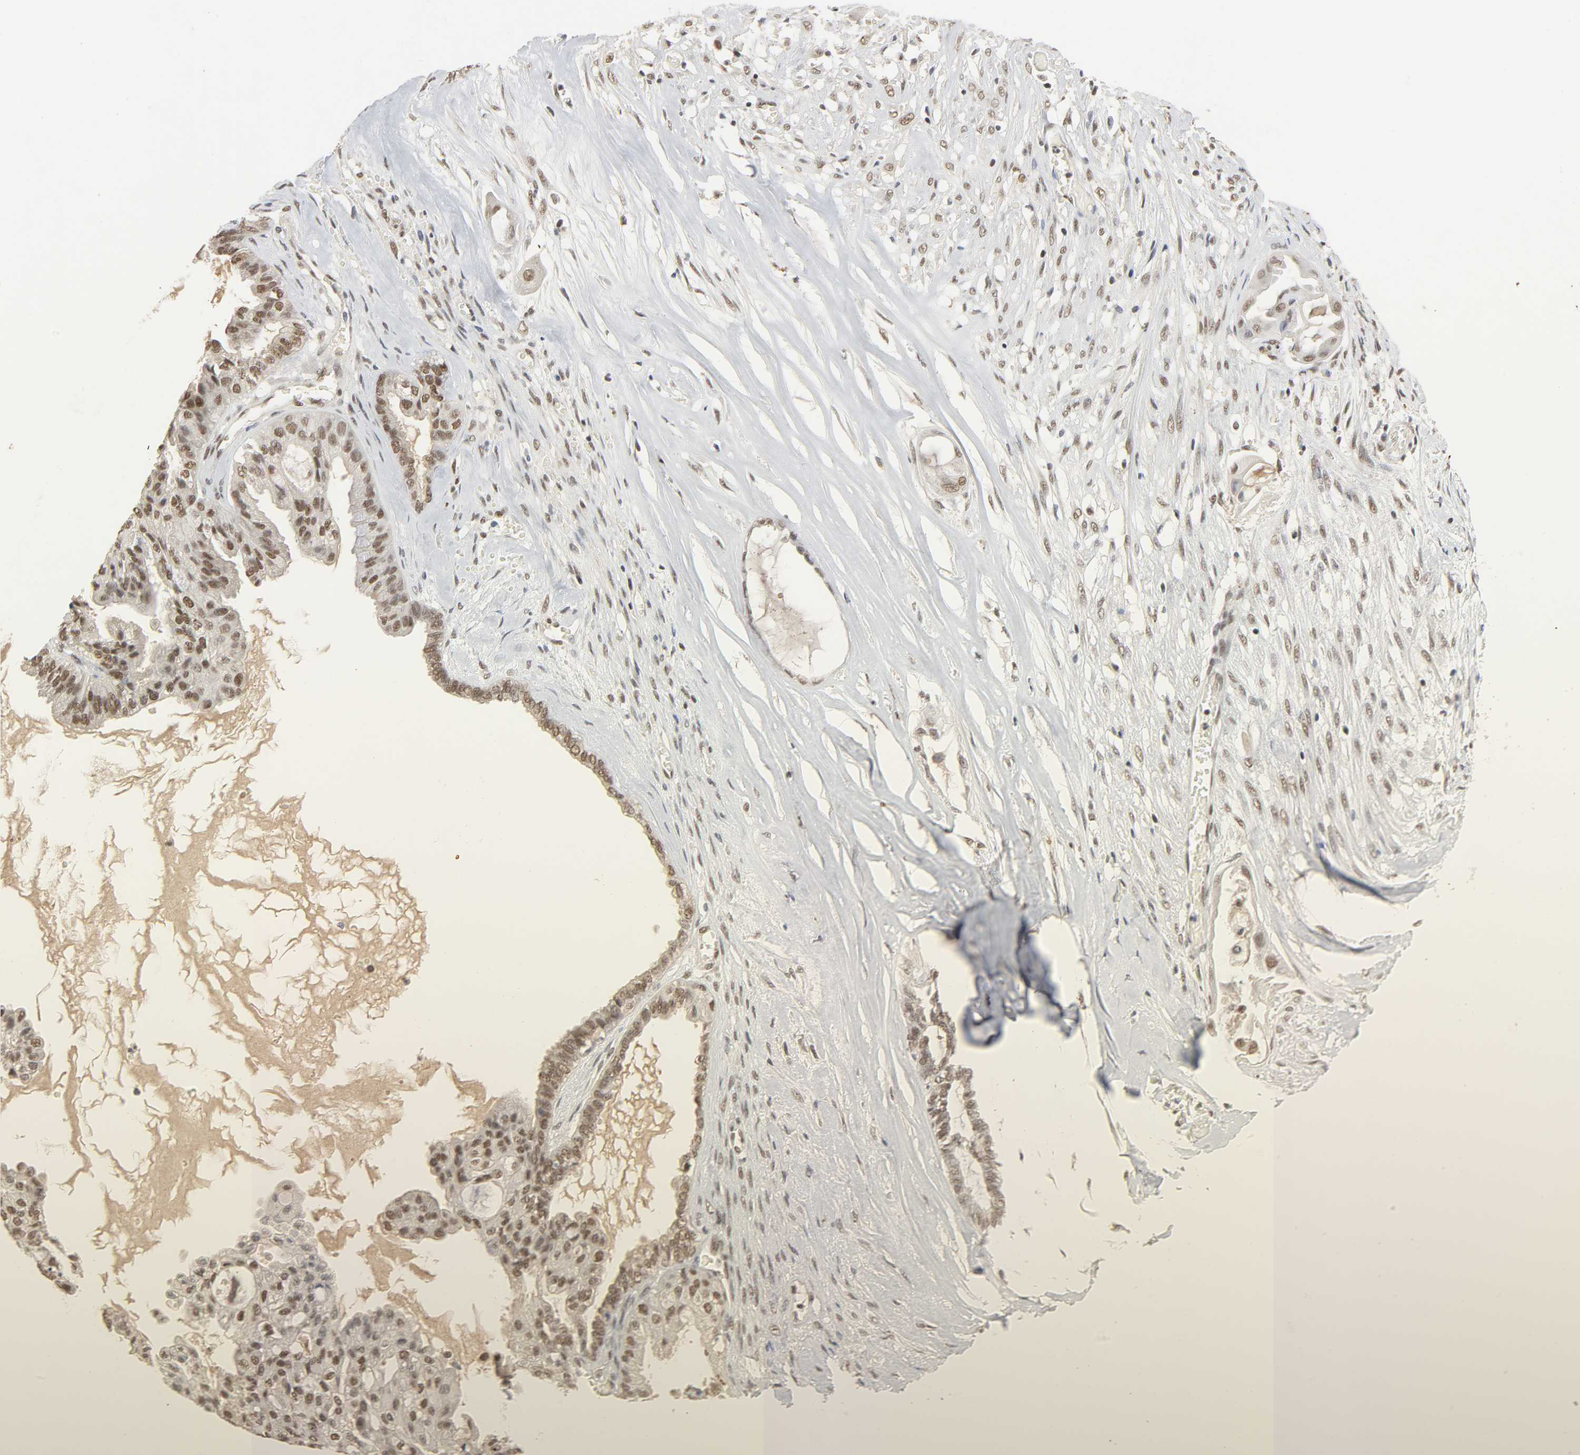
{"staining": {"intensity": "moderate", "quantity": ">75%", "location": "nuclear"}, "tissue": "ovarian cancer", "cell_type": "Tumor cells", "image_type": "cancer", "snomed": [{"axis": "morphology", "description": "Carcinoma, NOS"}, {"axis": "morphology", "description": "Carcinoma, endometroid"}, {"axis": "topography", "description": "Ovary"}], "caption": "Brown immunohistochemical staining in ovarian cancer (endometroid carcinoma) shows moderate nuclear expression in about >75% of tumor cells.", "gene": "NCOA6", "patient": {"sex": "female", "age": 50}}